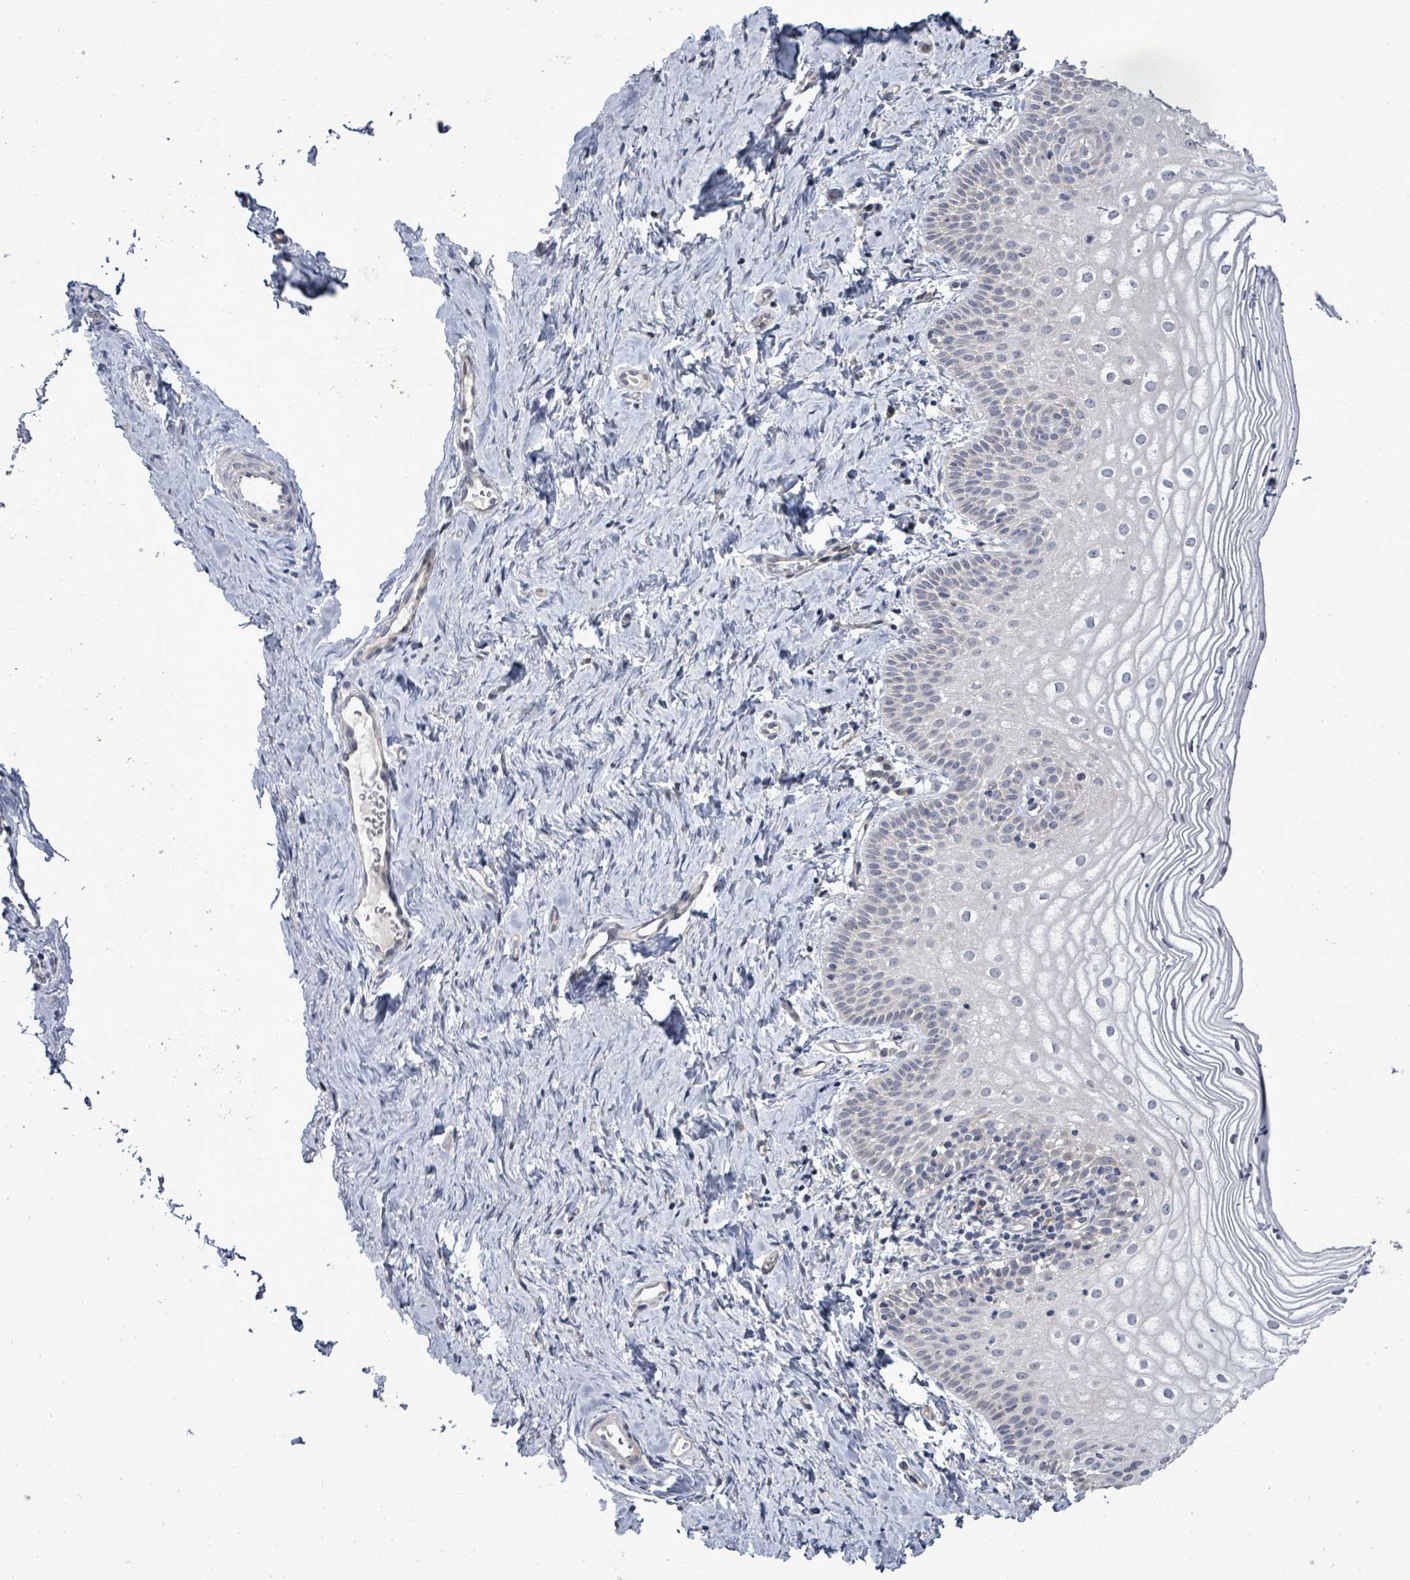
{"staining": {"intensity": "negative", "quantity": "none", "location": "none"}, "tissue": "vagina", "cell_type": "Squamous epithelial cells", "image_type": "normal", "snomed": [{"axis": "morphology", "description": "Normal tissue, NOS"}, {"axis": "topography", "description": "Vagina"}], "caption": "Vagina was stained to show a protein in brown. There is no significant positivity in squamous epithelial cells. (DAB (3,3'-diaminobenzidine) immunohistochemistry, high magnification).", "gene": "POMGNT2", "patient": {"sex": "female", "age": 56}}